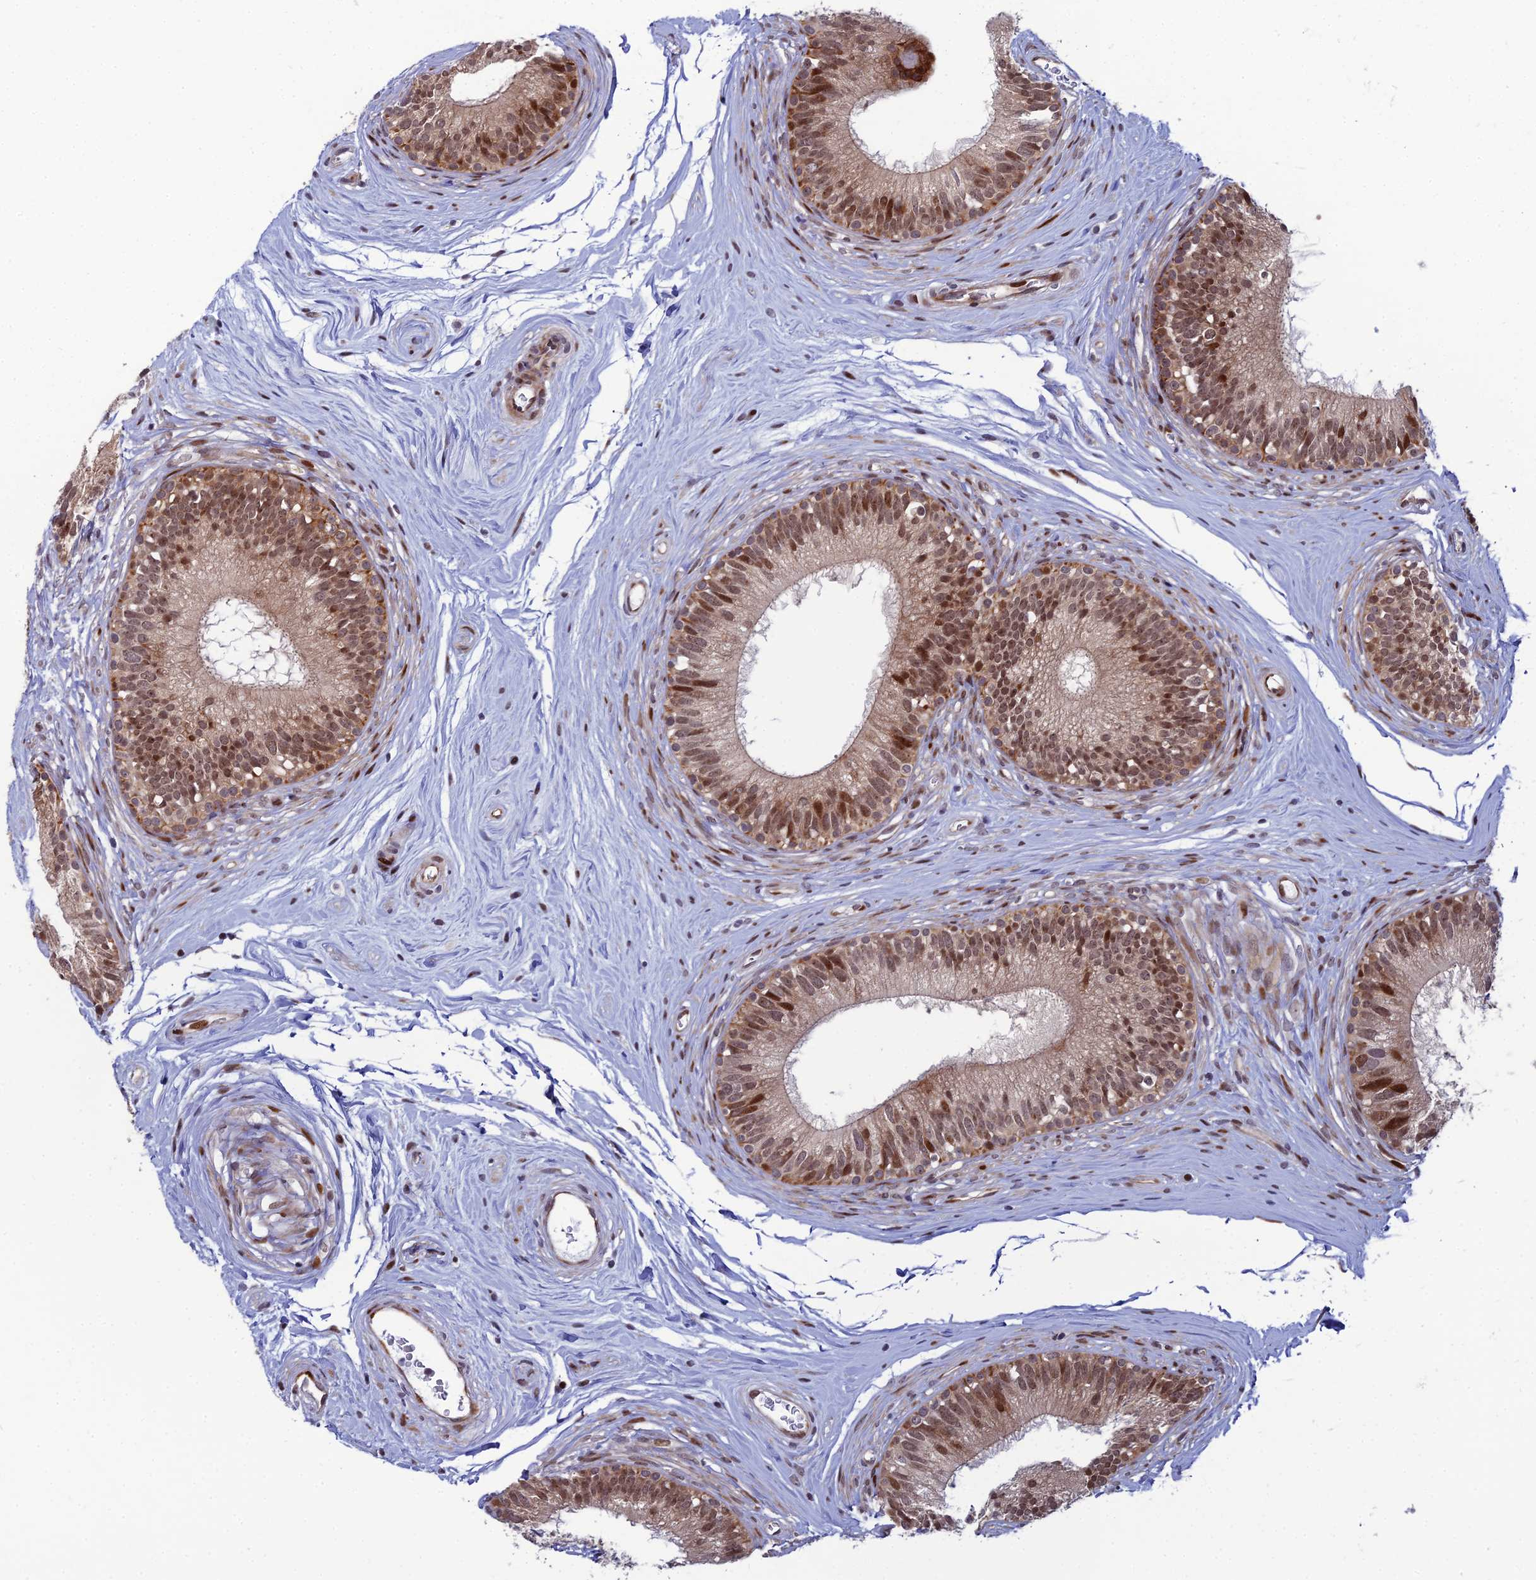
{"staining": {"intensity": "moderate", "quantity": ">75%", "location": "cytoplasmic/membranous,nuclear"}, "tissue": "epididymis", "cell_type": "Glandular cells", "image_type": "normal", "snomed": [{"axis": "morphology", "description": "Normal tissue, NOS"}, {"axis": "topography", "description": "Epididymis"}], "caption": "IHC staining of benign epididymis, which displays medium levels of moderate cytoplasmic/membranous,nuclear staining in approximately >75% of glandular cells indicating moderate cytoplasmic/membranous,nuclear protein positivity. The staining was performed using DAB (brown) for protein detection and nuclei were counterstained in hematoxylin (blue).", "gene": "ZNF668", "patient": {"sex": "male", "age": 33}}